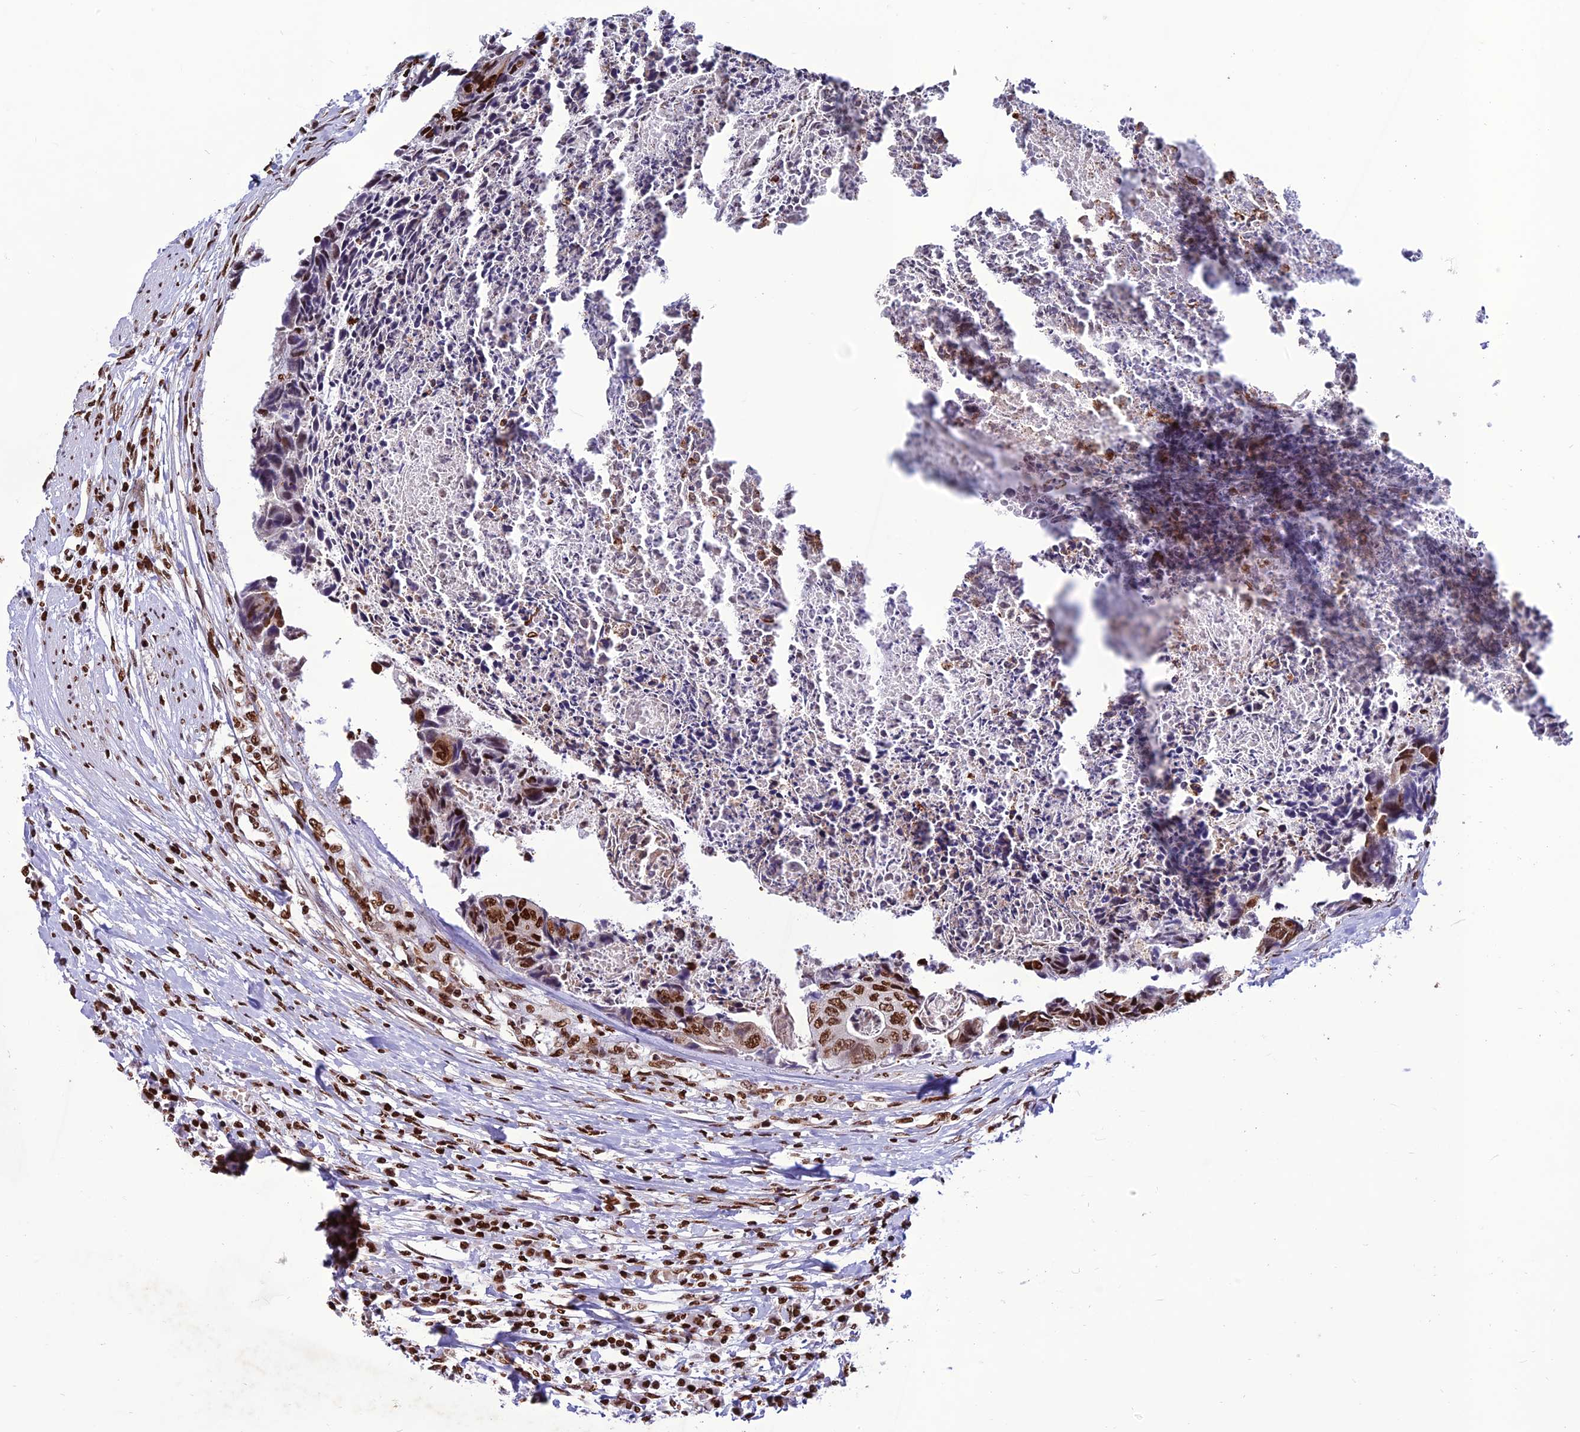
{"staining": {"intensity": "moderate", "quantity": ">75%", "location": "nuclear"}, "tissue": "colorectal cancer", "cell_type": "Tumor cells", "image_type": "cancer", "snomed": [{"axis": "morphology", "description": "Adenocarcinoma, NOS"}, {"axis": "topography", "description": "Rectum"}], "caption": "This is an image of immunohistochemistry (IHC) staining of colorectal cancer, which shows moderate staining in the nuclear of tumor cells.", "gene": "INO80E", "patient": {"sex": "male", "age": 84}}